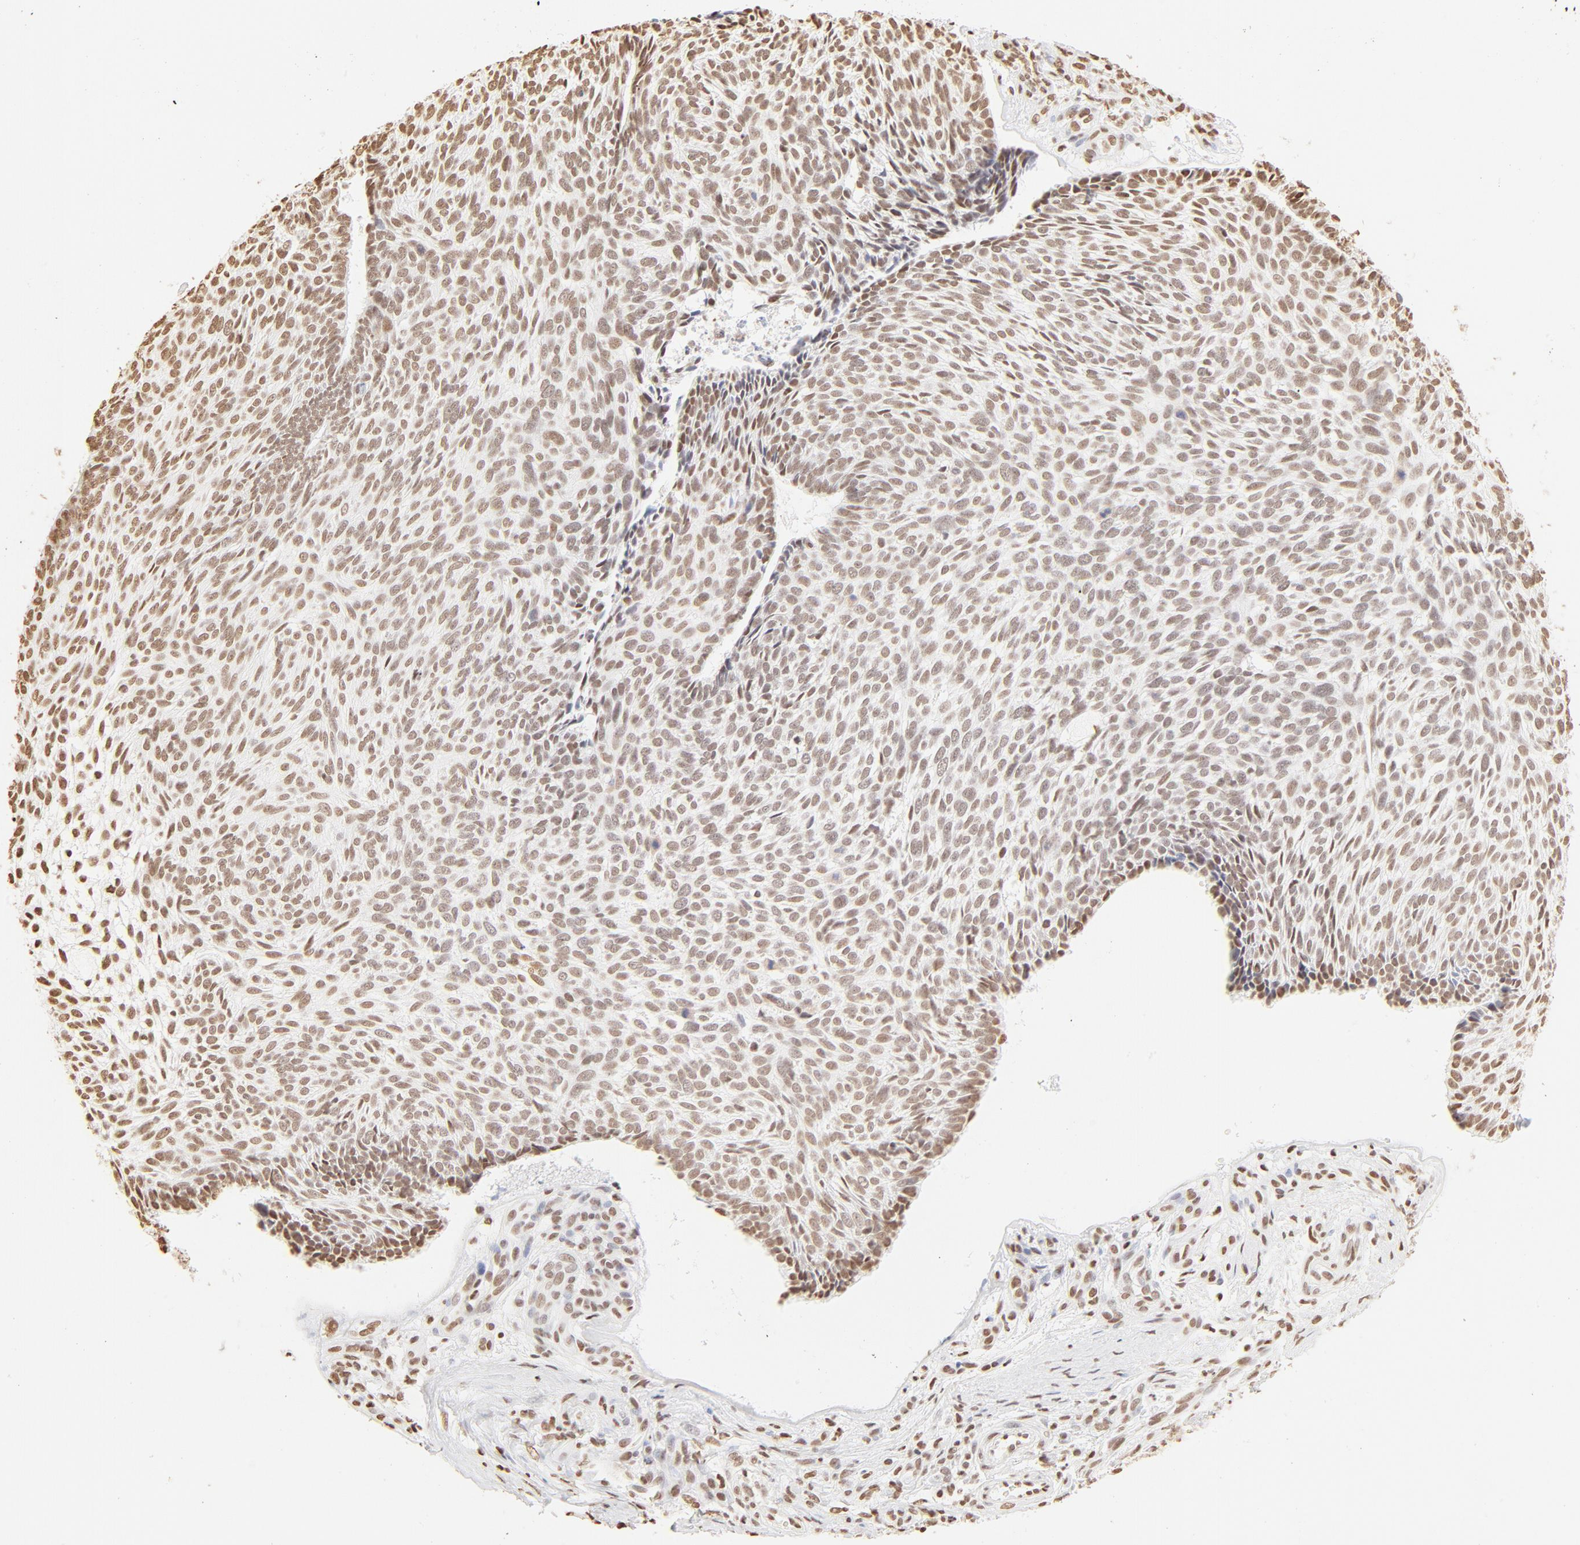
{"staining": {"intensity": "moderate", "quantity": ">75%", "location": "nuclear"}, "tissue": "skin cancer", "cell_type": "Tumor cells", "image_type": "cancer", "snomed": [{"axis": "morphology", "description": "Basal cell carcinoma"}, {"axis": "topography", "description": "Skin"}], "caption": "Skin basal cell carcinoma stained for a protein (brown) shows moderate nuclear positive staining in approximately >75% of tumor cells.", "gene": "ZNF540", "patient": {"sex": "male", "age": 72}}